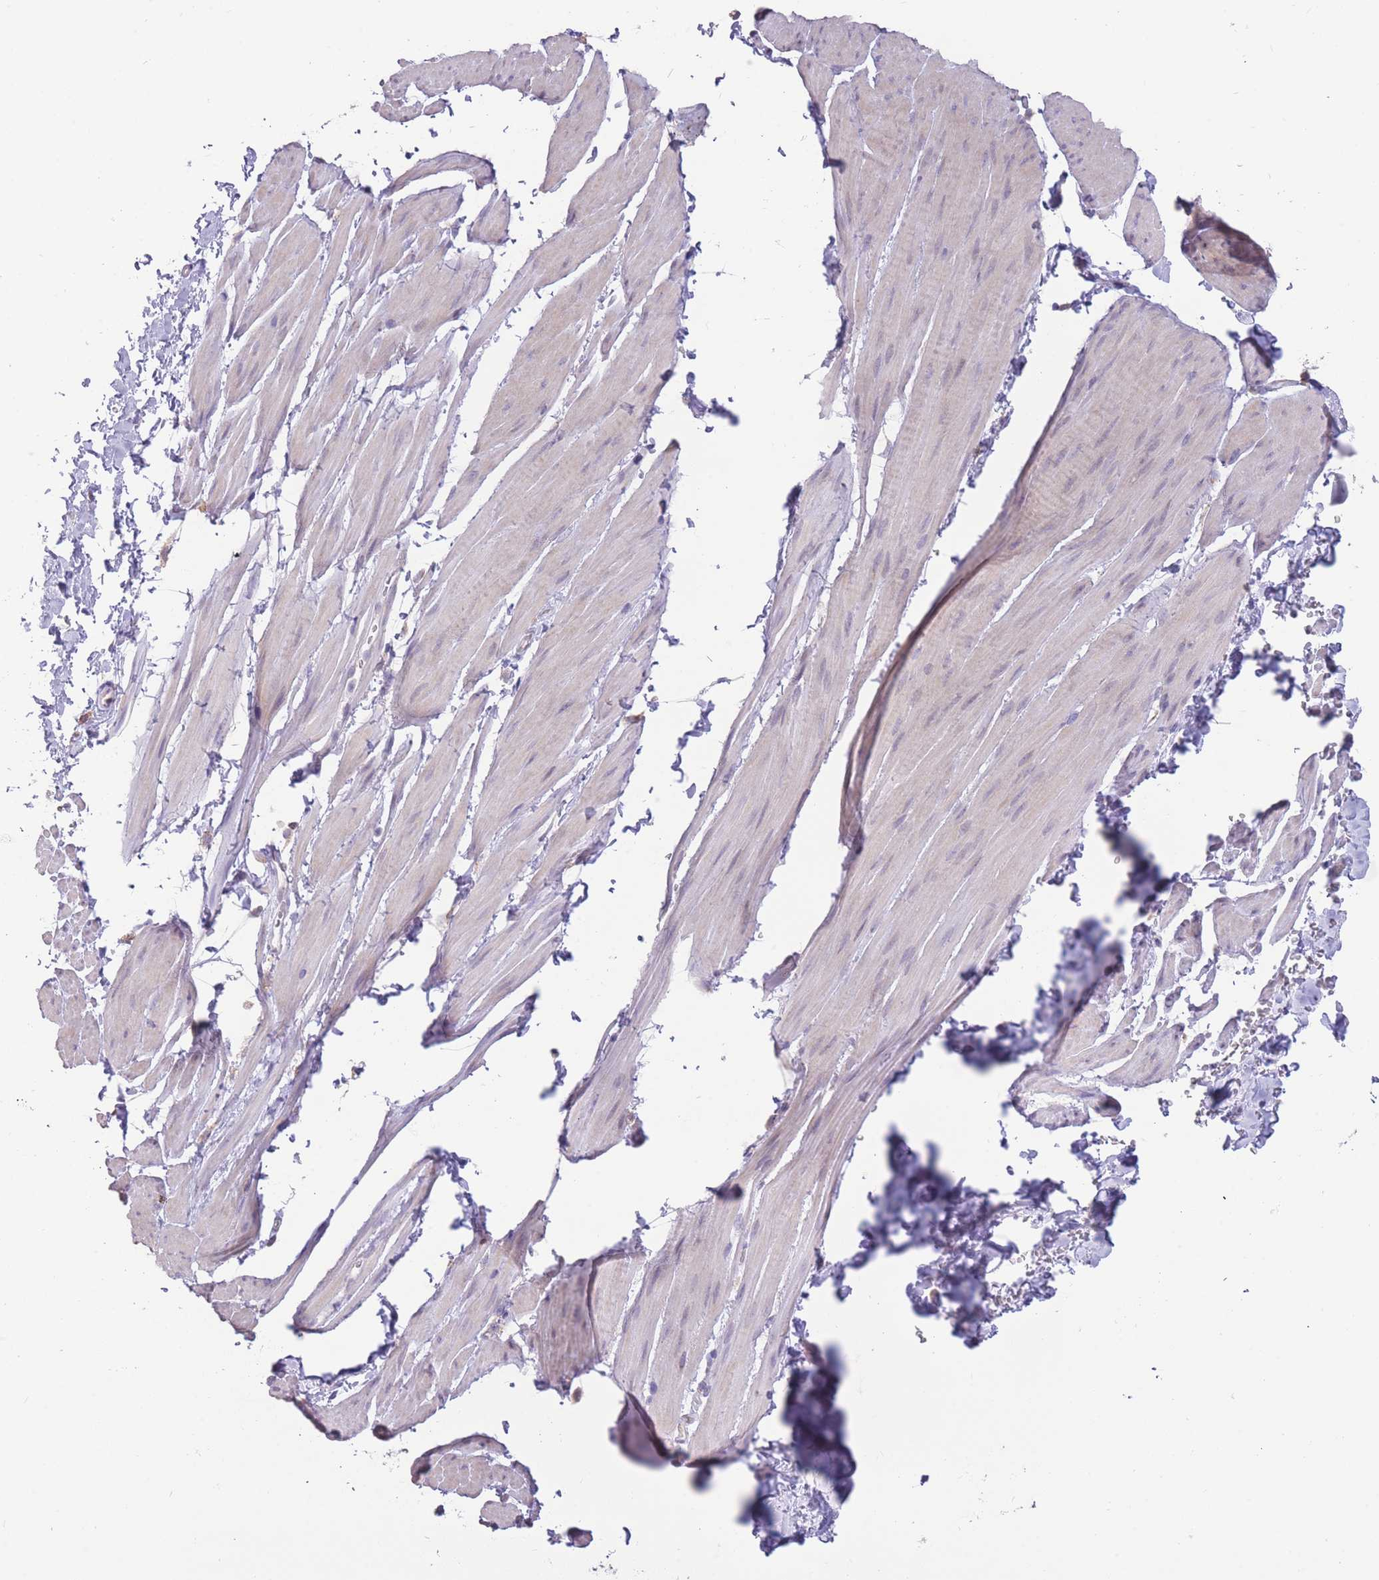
{"staining": {"intensity": "weak", "quantity": "<25%", "location": "cytoplasmic/membranous"}, "tissue": "smooth muscle", "cell_type": "Smooth muscle cells", "image_type": "normal", "snomed": [{"axis": "morphology", "description": "Normal tissue, NOS"}, {"axis": "topography", "description": "Smooth muscle"}, {"axis": "topography", "description": "Peripheral nerve tissue"}], "caption": "Human smooth muscle stained for a protein using IHC shows no positivity in smooth muscle cells.", "gene": "TRAPPC5", "patient": {"sex": "male", "age": 69}}